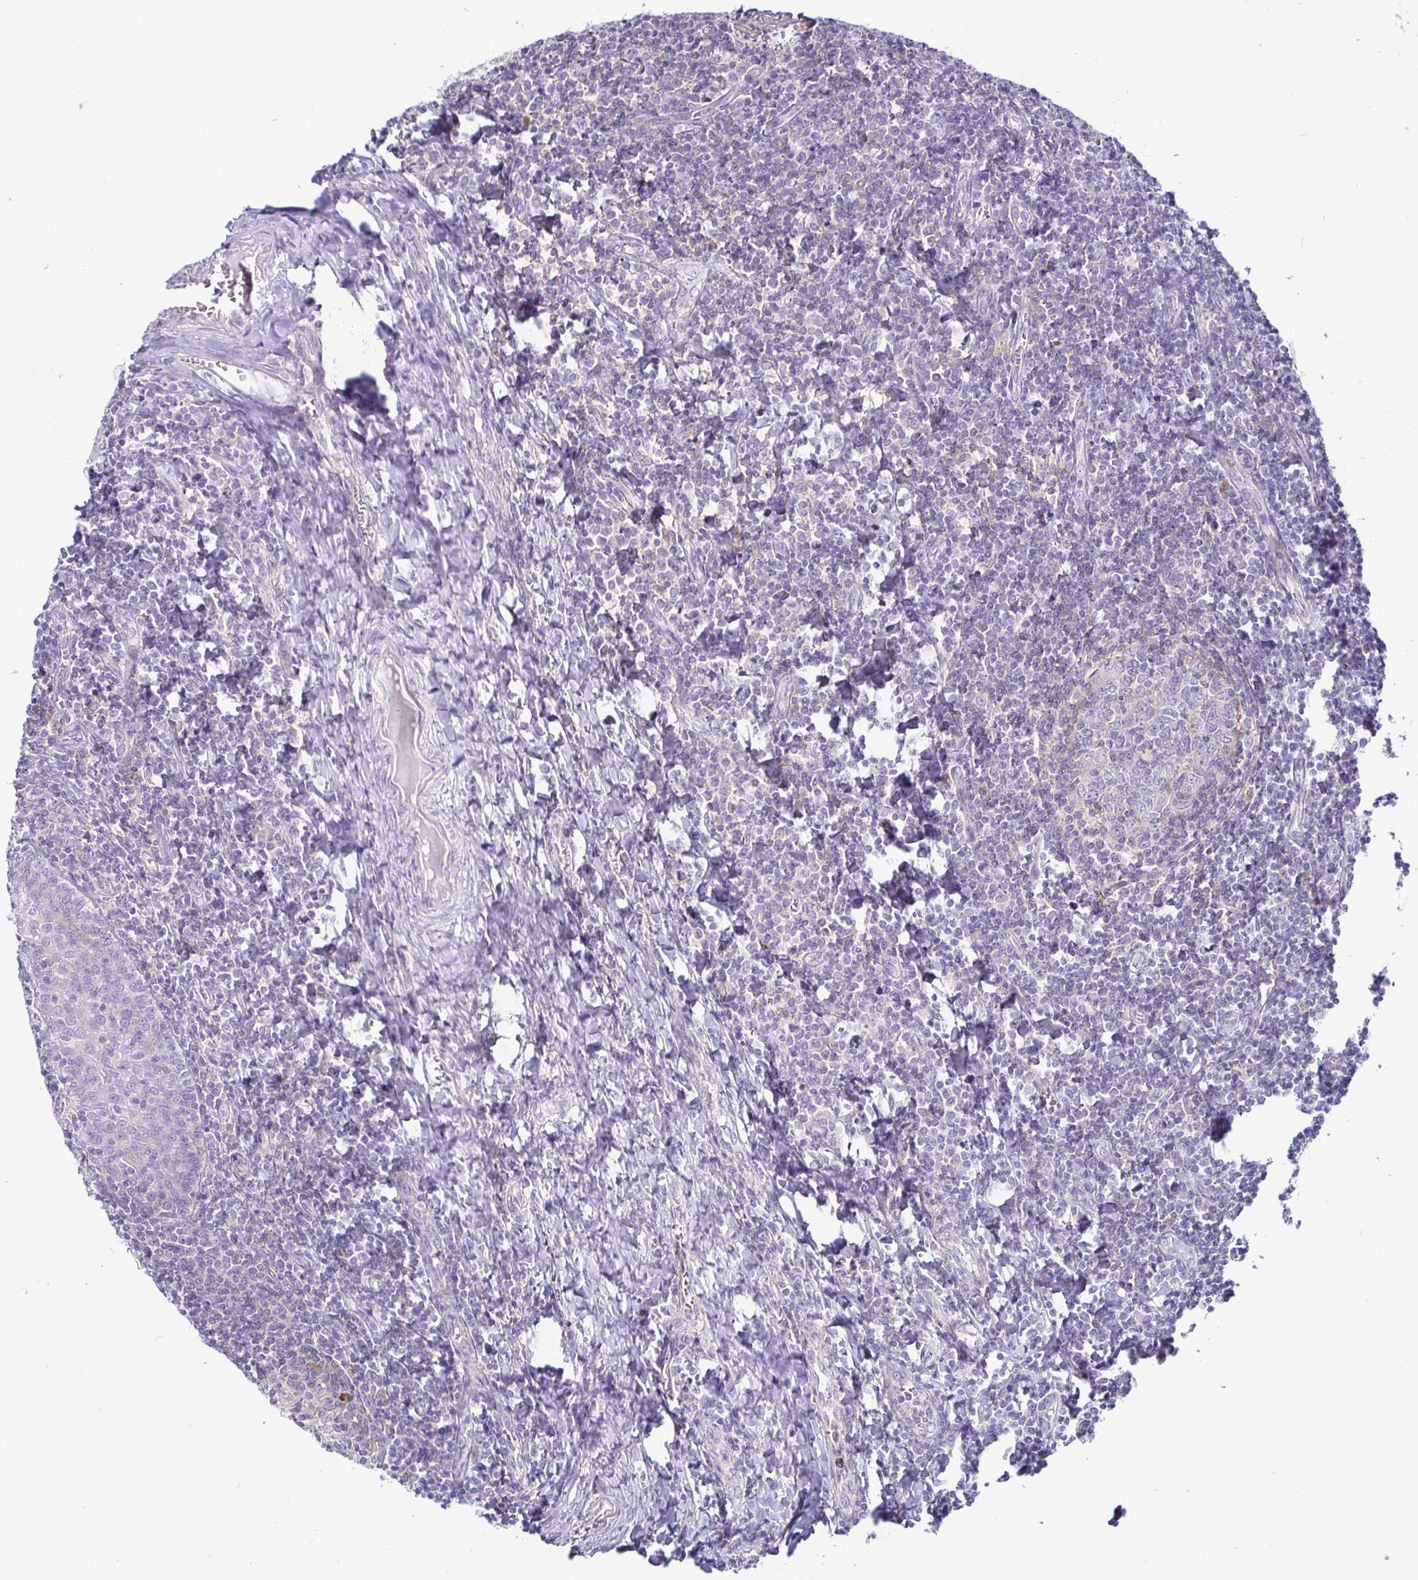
{"staining": {"intensity": "negative", "quantity": "none", "location": "none"}, "tissue": "tonsil", "cell_type": "Germinal center cells", "image_type": "normal", "snomed": [{"axis": "morphology", "description": "Normal tissue, NOS"}, {"axis": "morphology", "description": "Inflammation, NOS"}, {"axis": "topography", "description": "Tonsil"}], "caption": "This image is of unremarkable tonsil stained with immunohistochemistry to label a protein in brown with the nuclei are counter-stained blue. There is no expression in germinal center cells.", "gene": "SIRPA", "patient": {"sex": "female", "age": 31}}